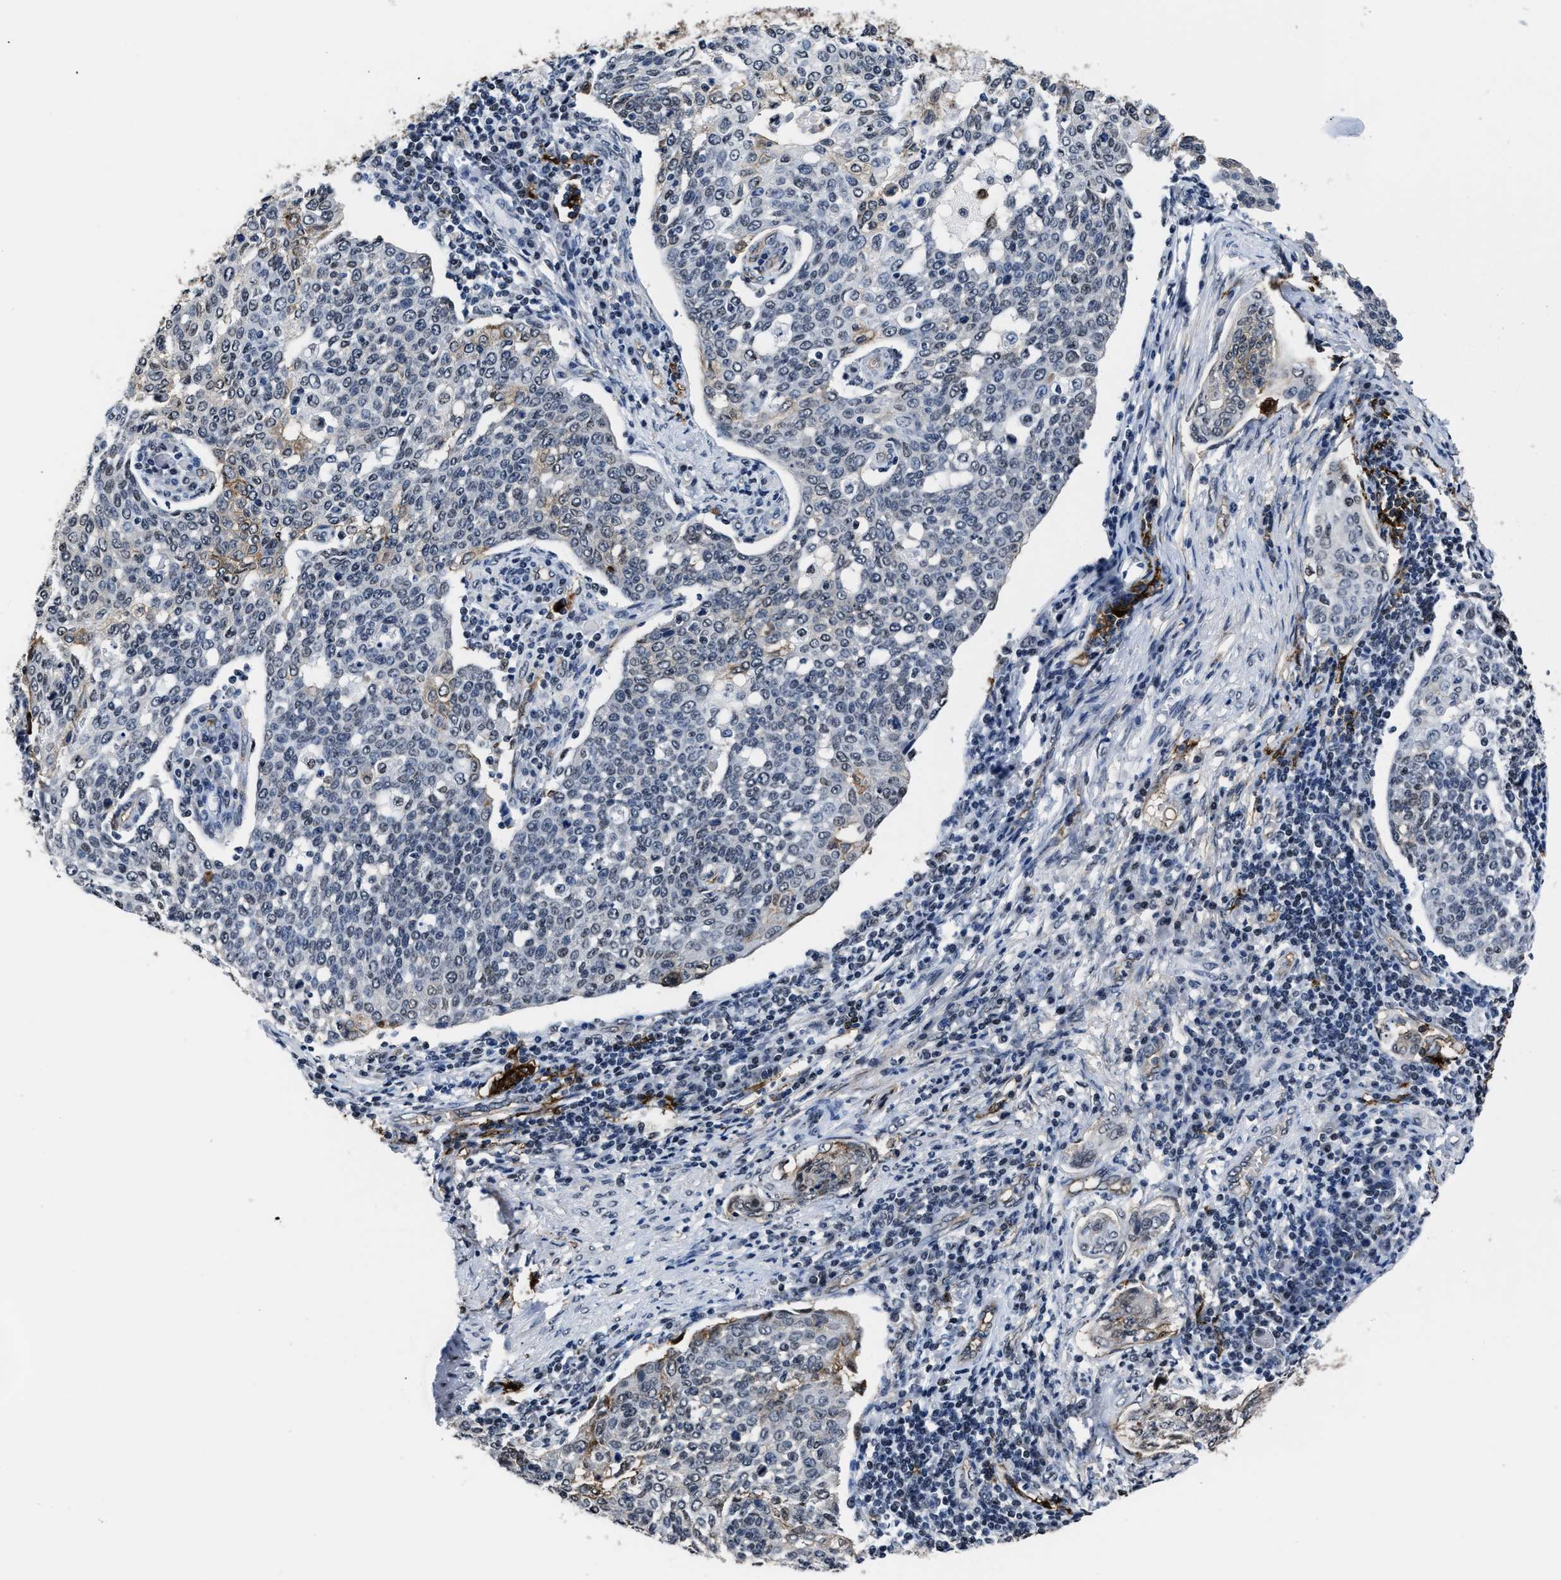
{"staining": {"intensity": "weak", "quantity": "<25%", "location": "cytoplasmic/membranous"}, "tissue": "cervical cancer", "cell_type": "Tumor cells", "image_type": "cancer", "snomed": [{"axis": "morphology", "description": "Squamous cell carcinoma, NOS"}, {"axis": "topography", "description": "Cervix"}], "caption": "Immunohistochemical staining of cervical cancer reveals no significant expression in tumor cells.", "gene": "MARCKSL1", "patient": {"sex": "female", "age": 34}}